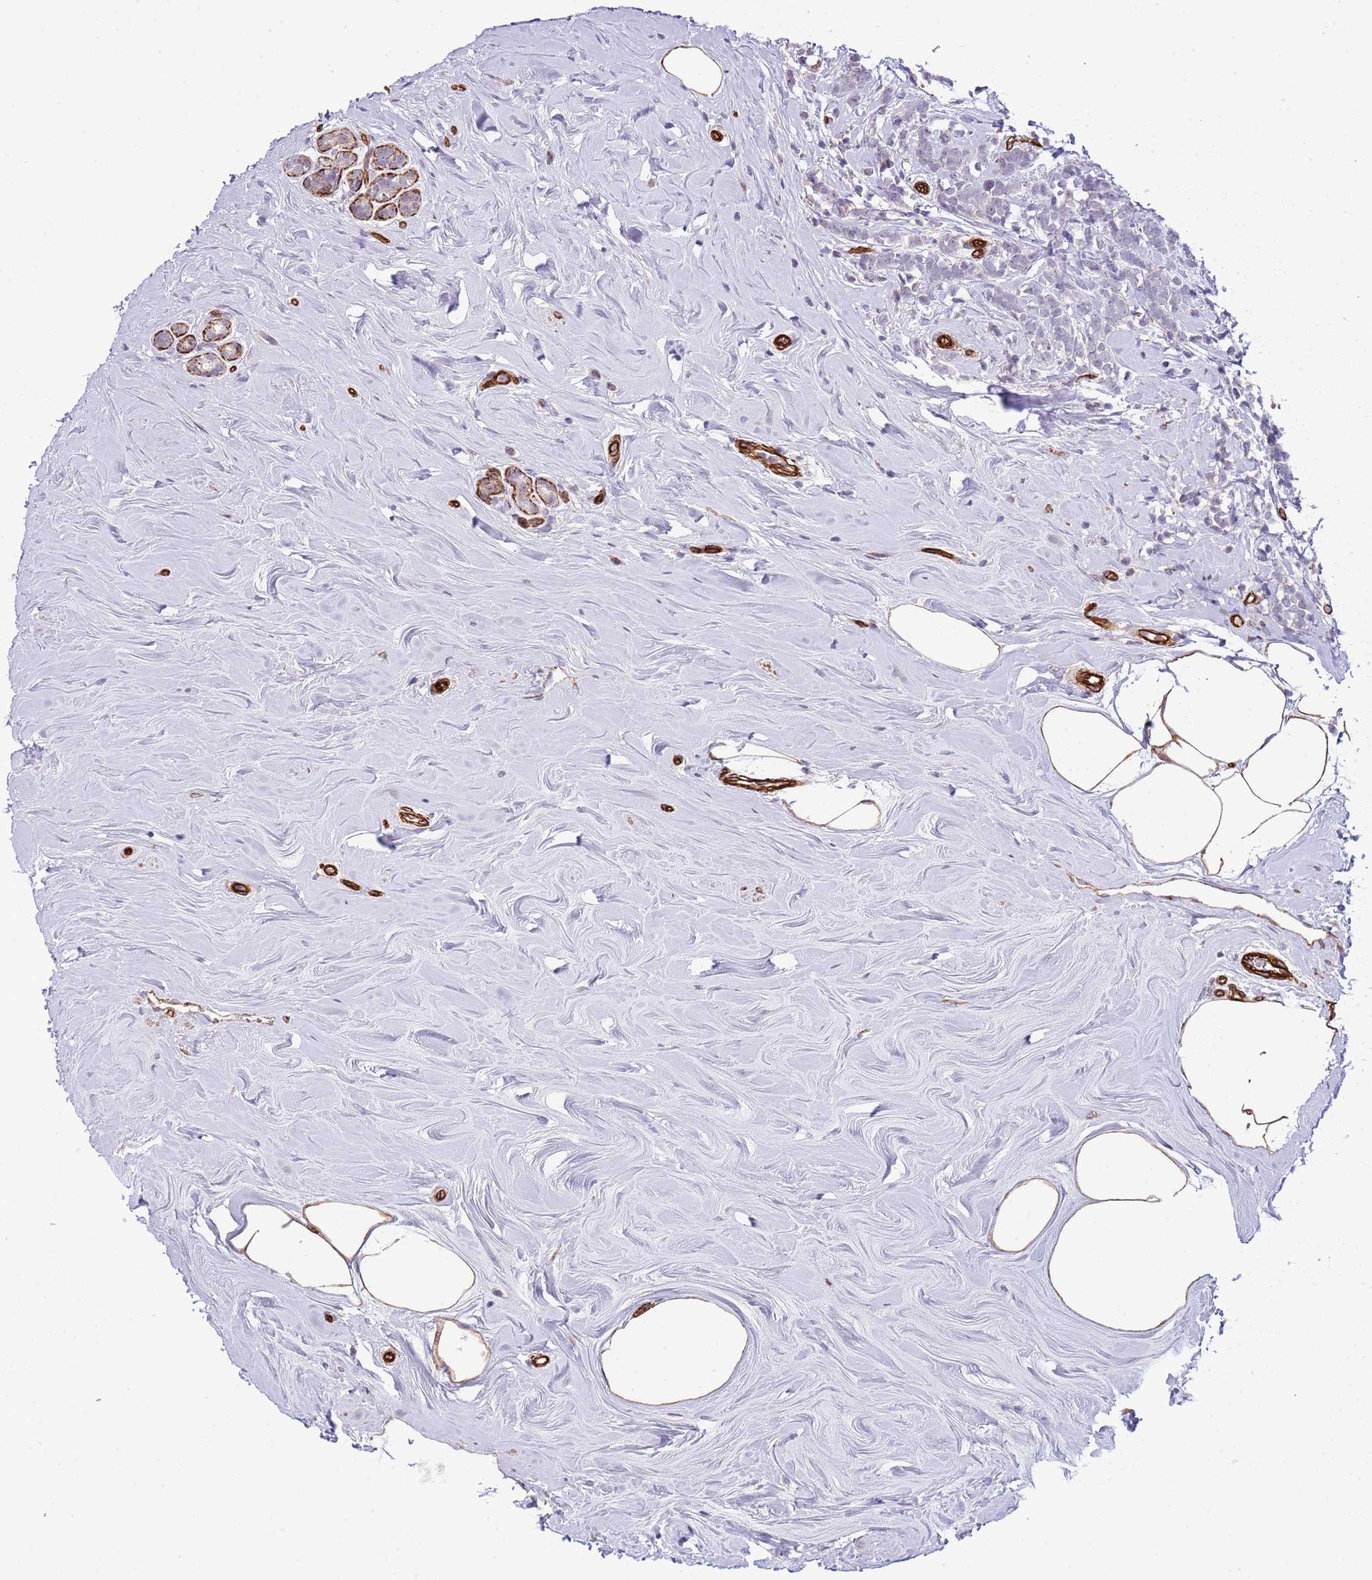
{"staining": {"intensity": "negative", "quantity": "none", "location": "none"}, "tissue": "breast cancer", "cell_type": "Tumor cells", "image_type": "cancer", "snomed": [{"axis": "morphology", "description": "Lobular carcinoma"}, {"axis": "topography", "description": "Breast"}], "caption": "Tumor cells show no significant protein positivity in breast cancer.", "gene": "NEK3", "patient": {"sex": "female", "age": 58}}